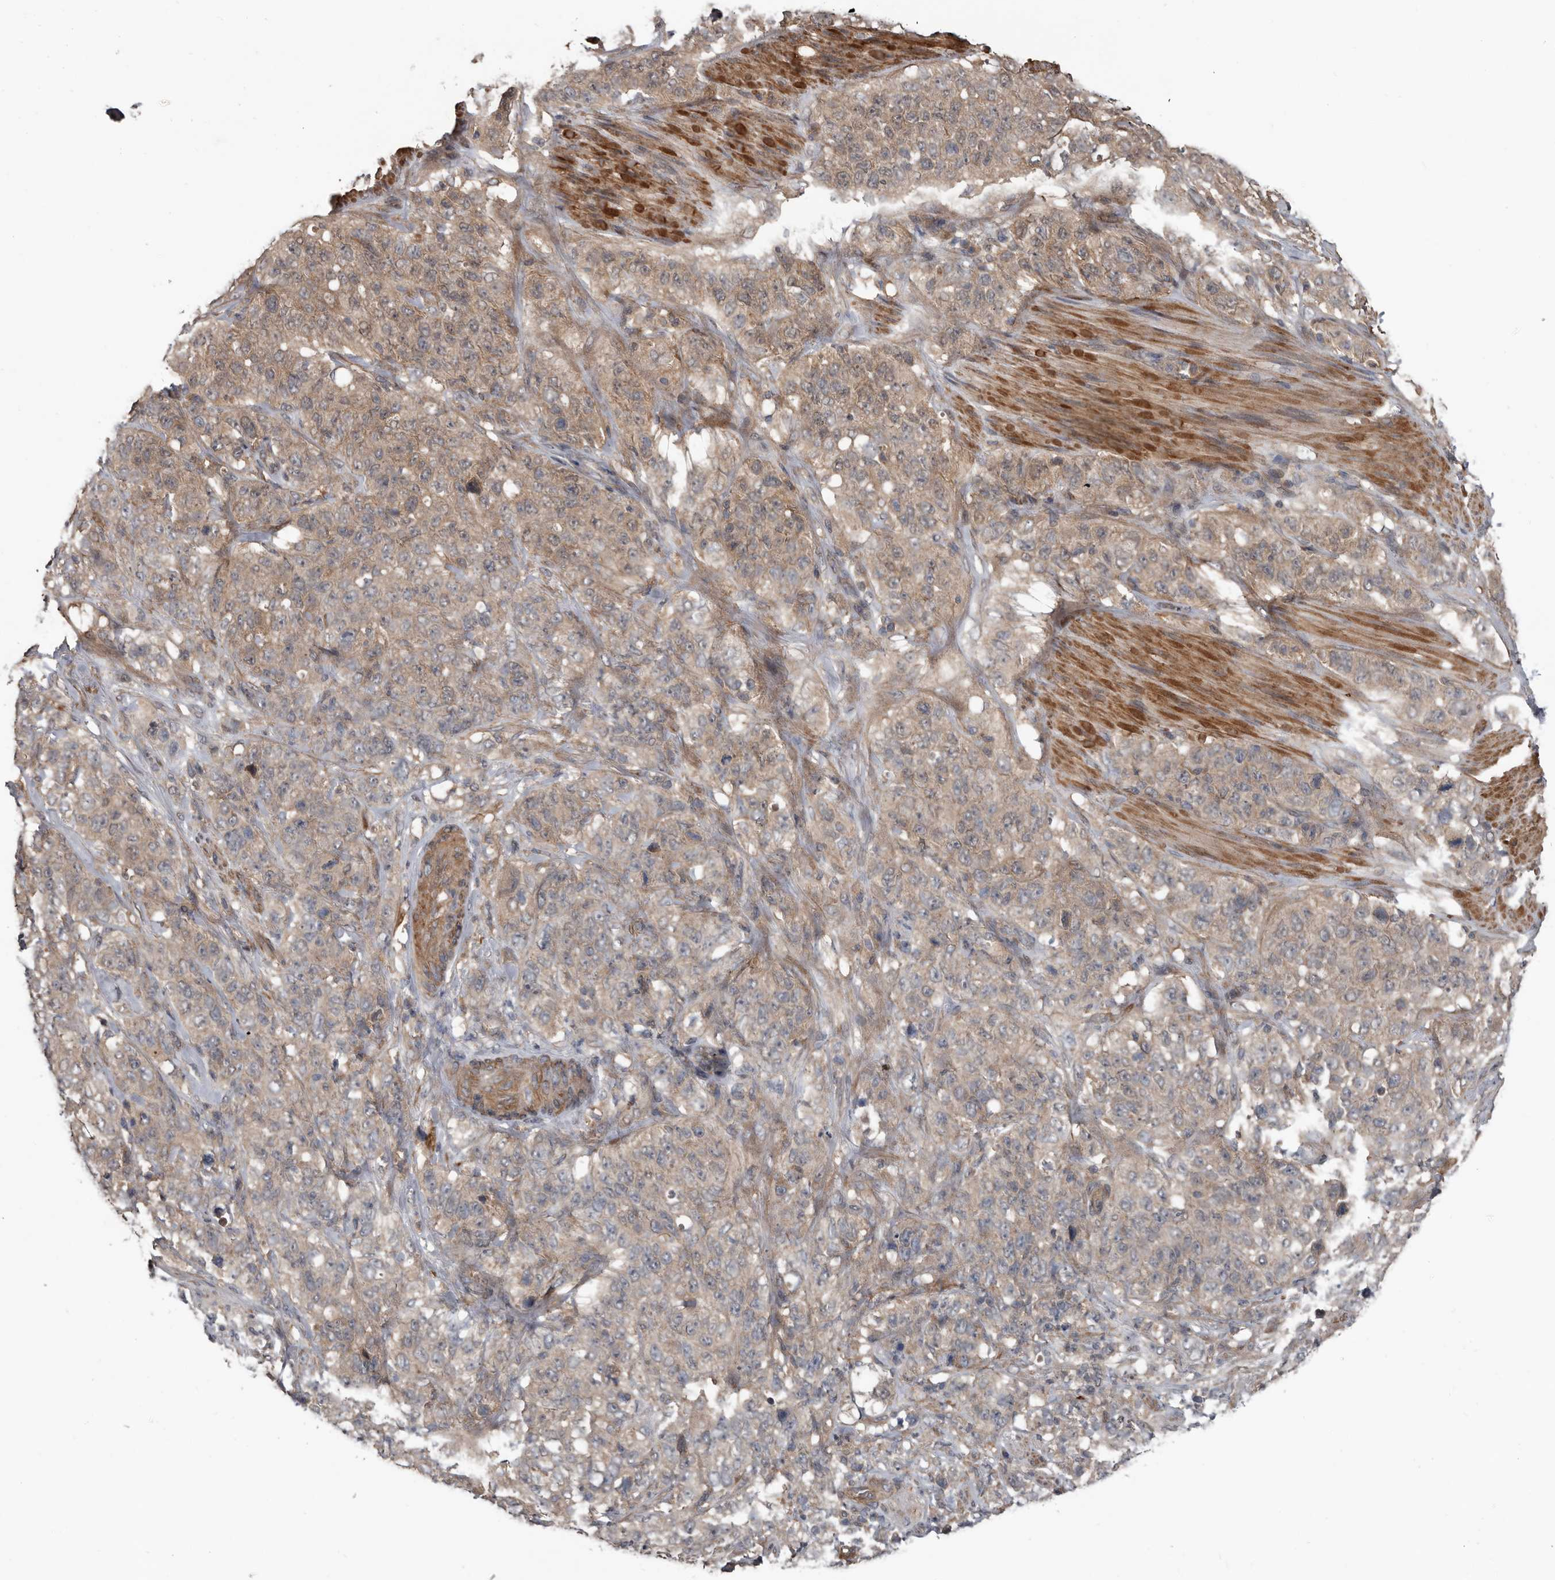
{"staining": {"intensity": "weak", "quantity": "25%-75%", "location": "cytoplasmic/membranous"}, "tissue": "stomach cancer", "cell_type": "Tumor cells", "image_type": "cancer", "snomed": [{"axis": "morphology", "description": "Adenocarcinoma, NOS"}, {"axis": "topography", "description": "Stomach"}], "caption": "Immunohistochemistry (DAB (3,3'-diaminobenzidine)) staining of human adenocarcinoma (stomach) shows weak cytoplasmic/membranous protein expression in approximately 25%-75% of tumor cells.", "gene": "DNAJB4", "patient": {"sex": "male", "age": 48}}